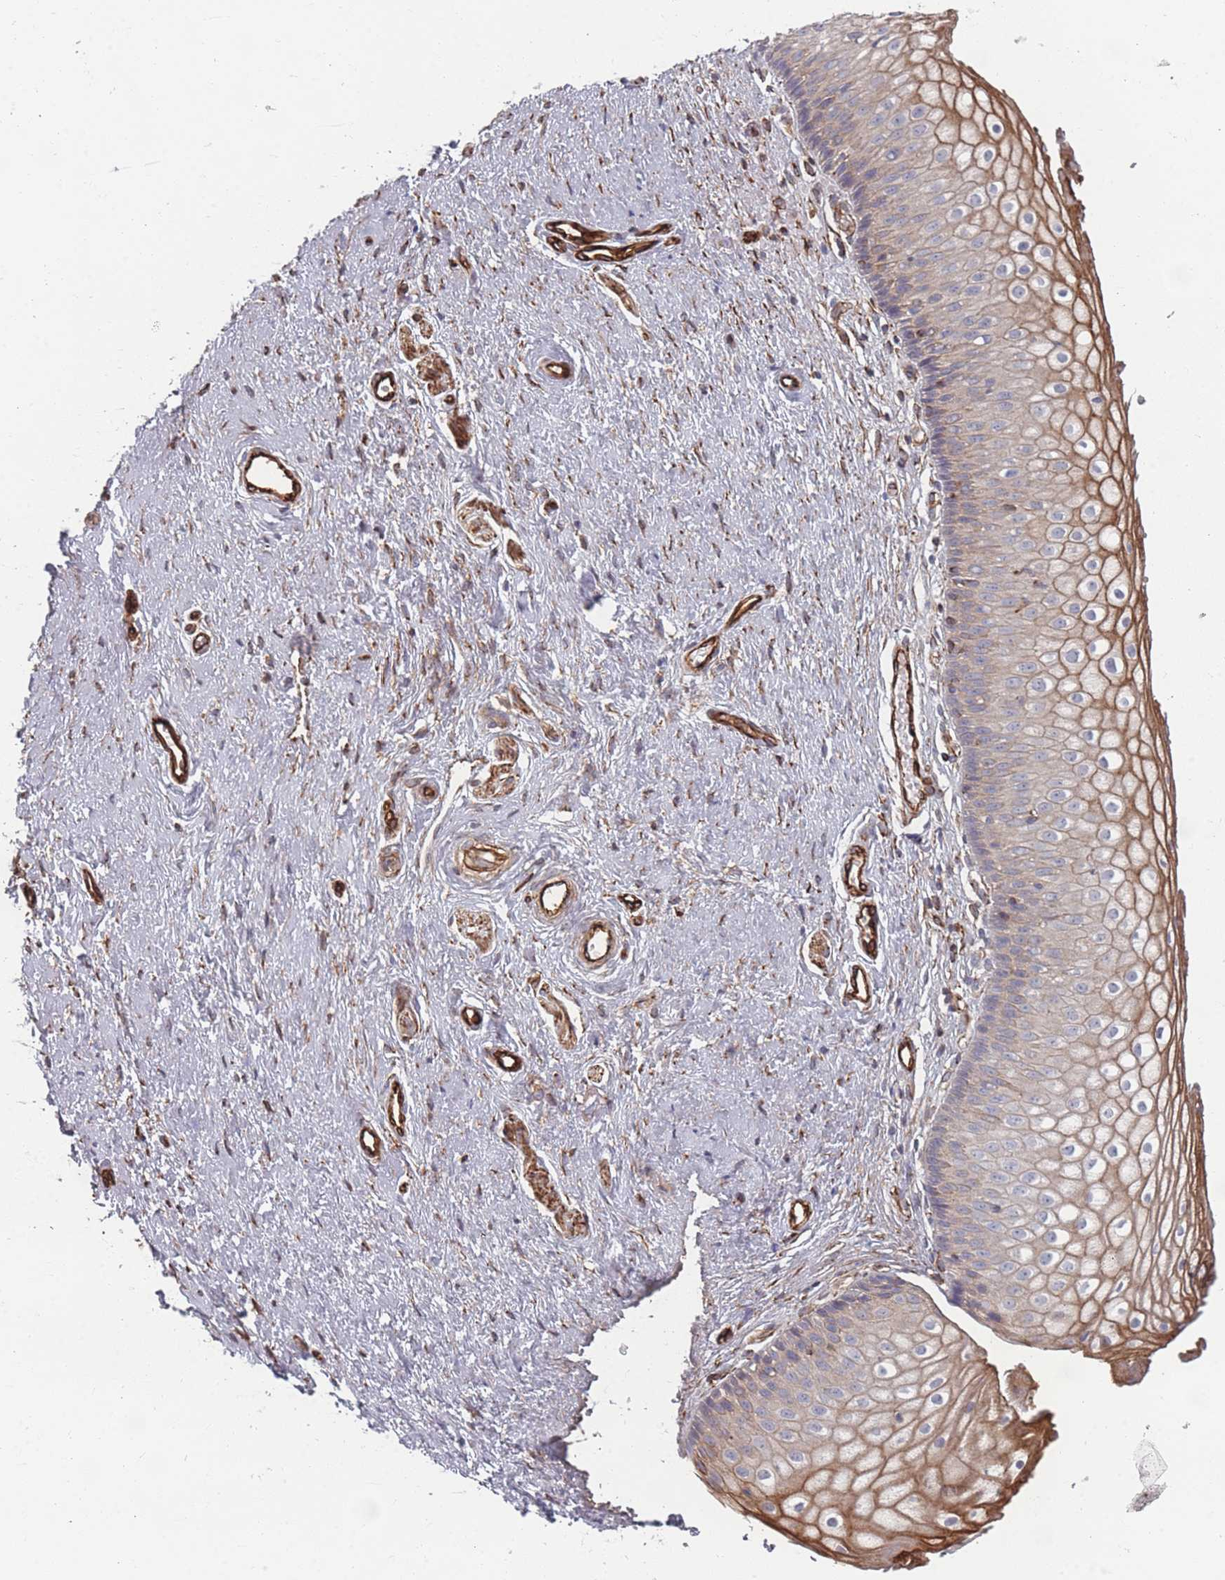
{"staining": {"intensity": "moderate", "quantity": "<25%", "location": "cytoplasmic/membranous"}, "tissue": "vagina", "cell_type": "Squamous epithelial cells", "image_type": "normal", "snomed": [{"axis": "morphology", "description": "Normal tissue, NOS"}, {"axis": "topography", "description": "Vagina"}], "caption": "IHC of normal human vagina reveals low levels of moderate cytoplasmic/membranous staining in approximately <25% of squamous epithelial cells.", "gene": "EEF1AKMT2", "patient": {"sex": "female", "age": 60}}